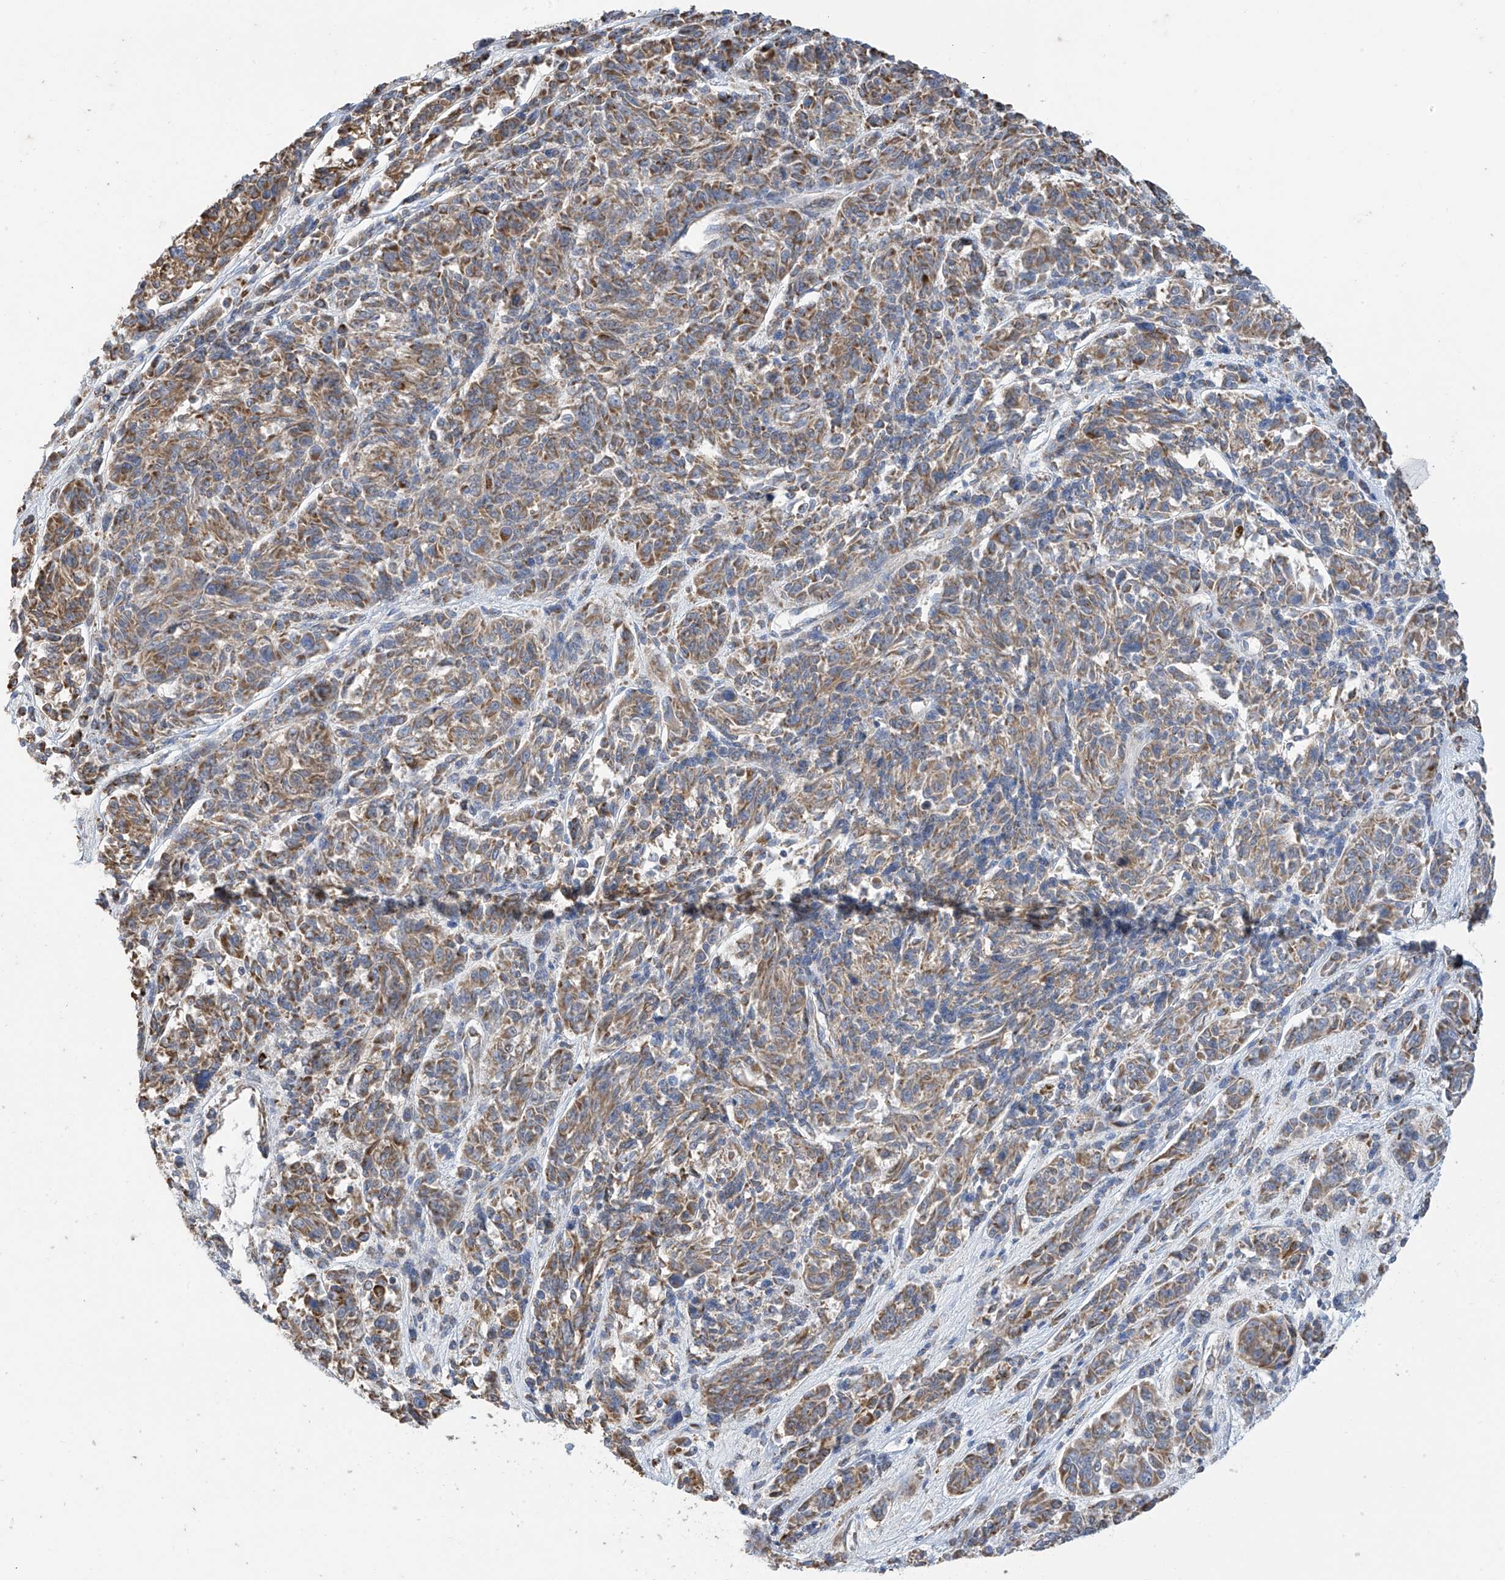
{"staining": {"intensity": "moderate", "quantity": ">75%", "location": "cytoplasmic/membranous"}, "tissue": "melanoma", "cell_type": "Tumor cells", "image_type": "cancer", "snomed": [{"axis": "morphology", "description": "Malignant melanoma, NOS"}, {"axis": "topography", "description": "Skin"}], "caption": "Moderate cytoplasmic/membranous expression for a protein is present in about >75% of tumor cells of malignant melanoma using immunohistochemistry (IHC).", "gene": "PNPT1", "patient": {"sex": "male", "age": 53}}